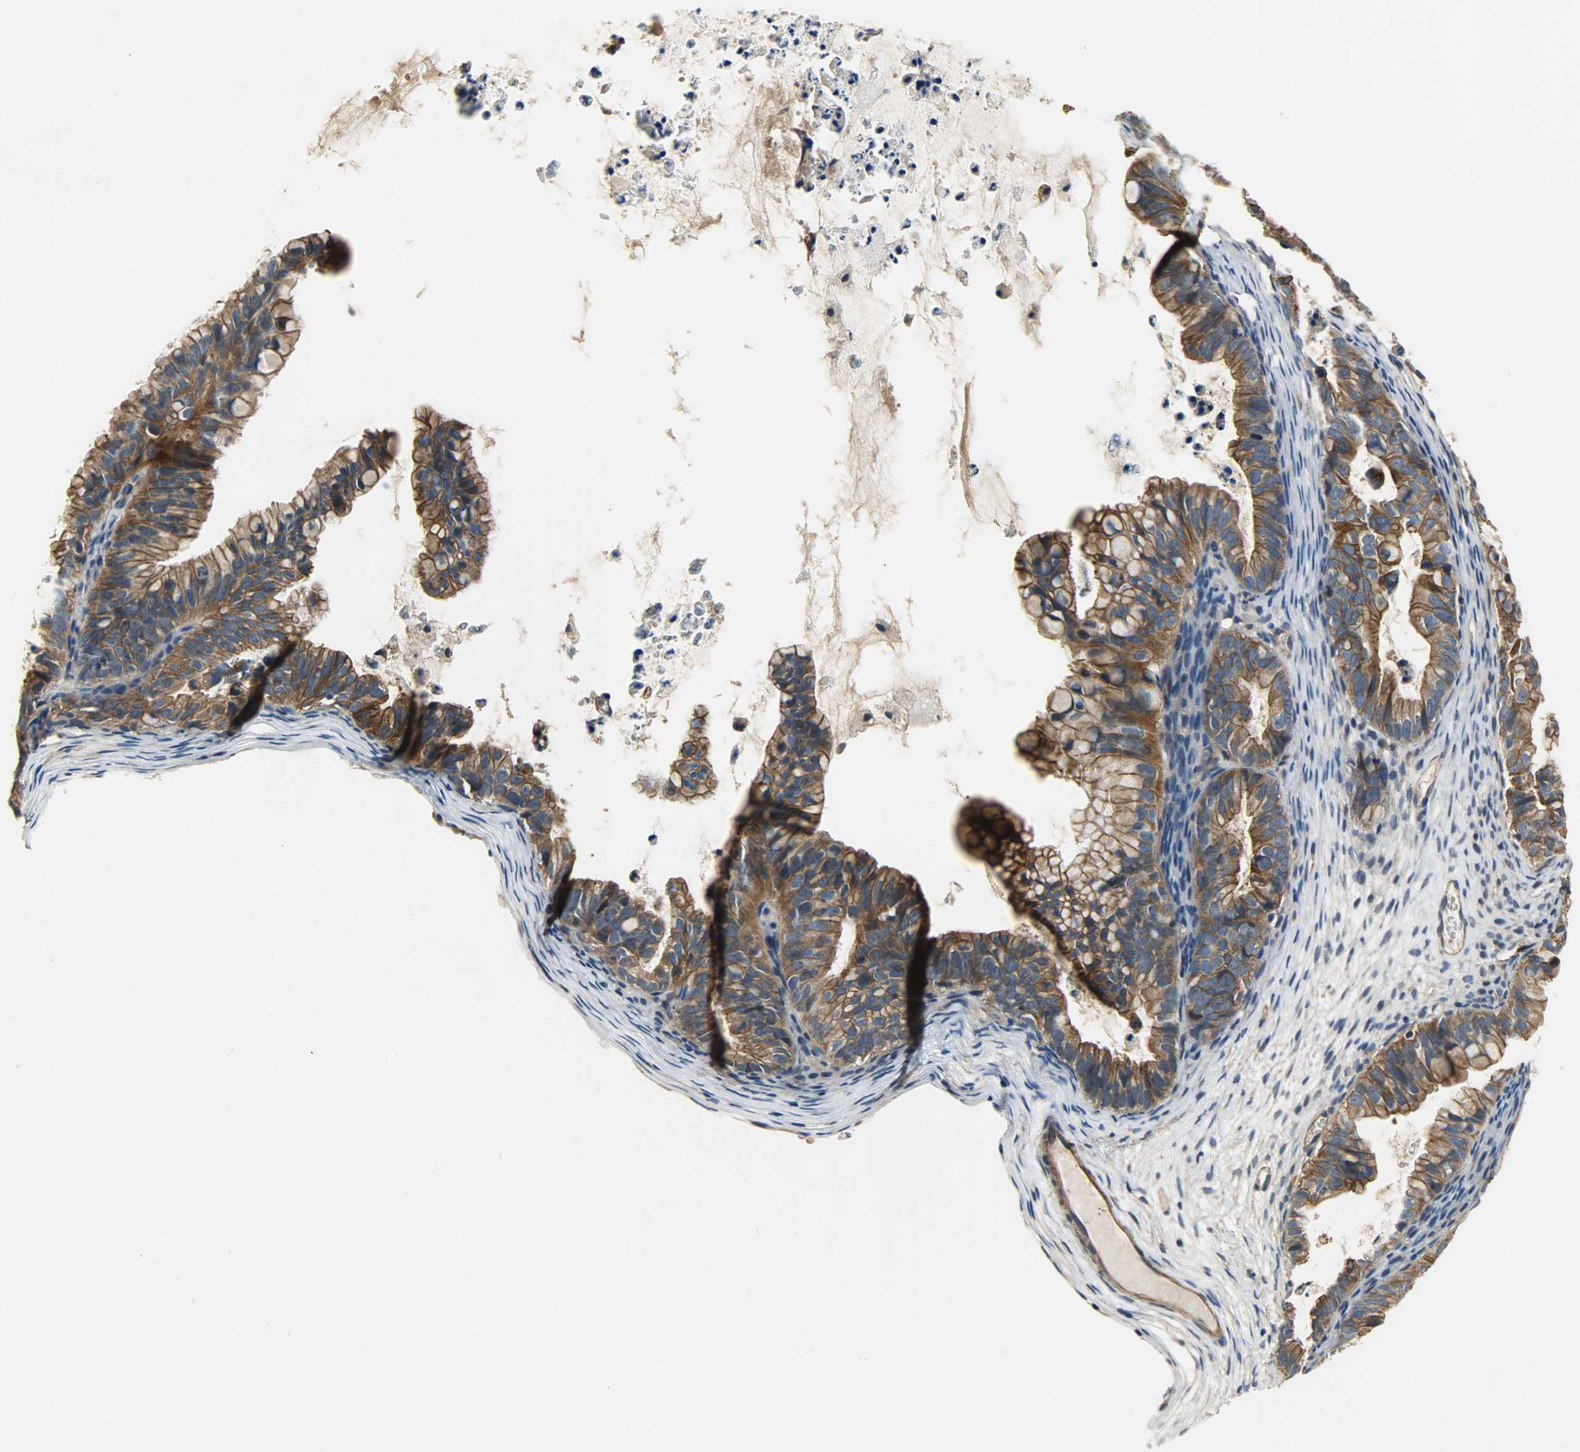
{"staining": {"intensity": "moderate", "quantity": ">75%", "location": "cytoplasmic/membranous"}, "tissue": "ovarian cancer", "cell_type": "Tumor cells", "image_type": "cancer", "snomed": [{"axis": "morphology", "description": "Cystadenocarcinoma, mucinous, NOS"}, {"axis": "topography", "description": "Ovary"}], "caption": "A medium amount of moderate cytoplasmic/membranous expression is seen in about >75% of tumor cells in mucinous cystadenocarcinoma (ovarian) tissue.", "gene": "KIAA1217", "patient": {"sex": "female", "age": 36}}